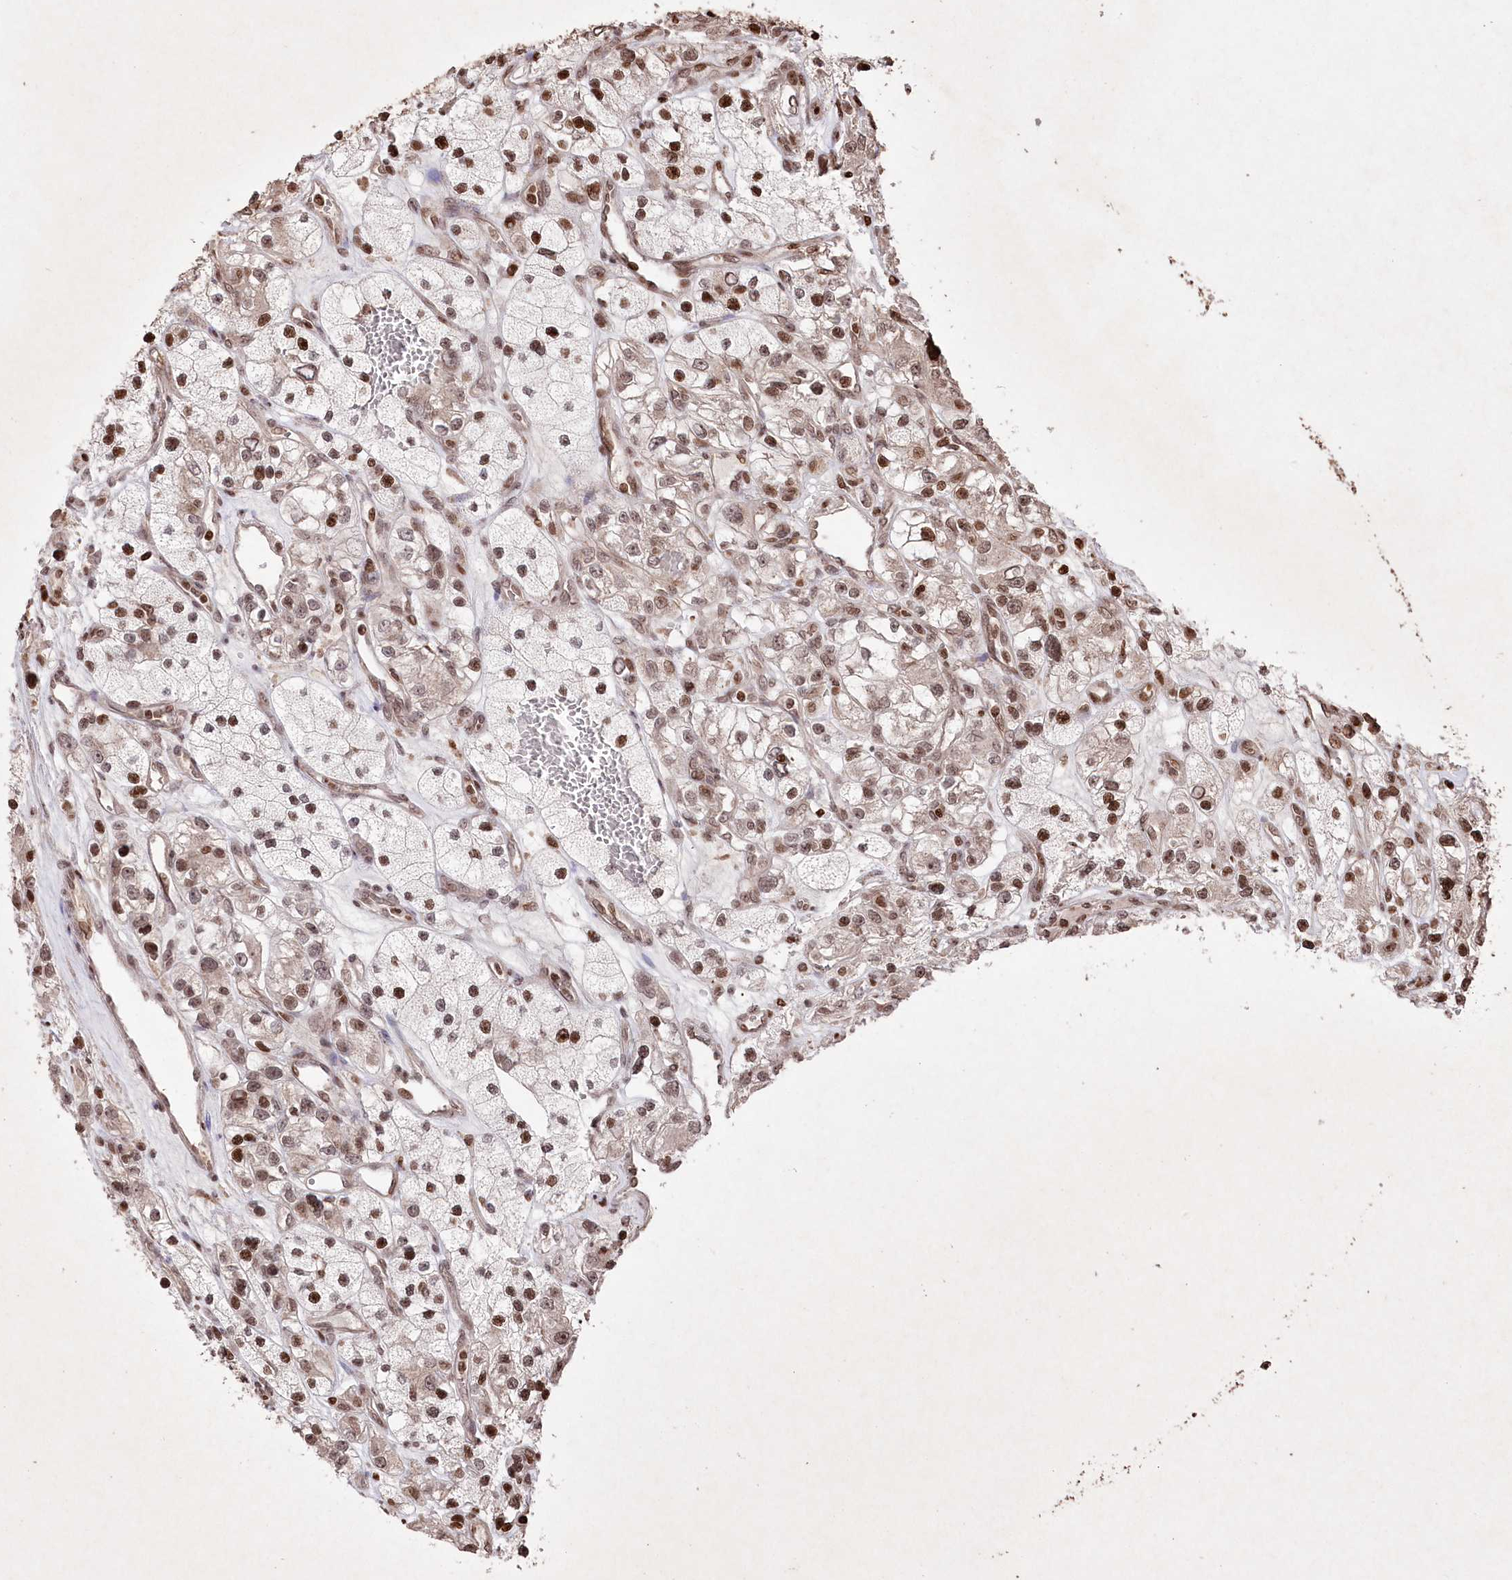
{"staining": {"intensity": "moderate", "quantity": ">75%", "location": "nuclear"}, "tissue": "renal cancer", "cell_type": "Tumor cells", "image_type": "cancer", "snomed": [{"axis": "morphology", "description": "Adenocarcinoma, NOS"}, {"axis": "topography", "description": "Kidney"}], "caption": "Immunohistochemistry (IHC) photomicrograph of neoplastic tissue: human adenocarcinoma (renal) stained using immunohistochemistry (IHC) reveals medium levels of moderate protein expression localized specifically in the nuclear of tumor cells, appearing as a nuclear brown color.", "gene": "CCSER2", "patient": {"sex": "female", "age": 57}}